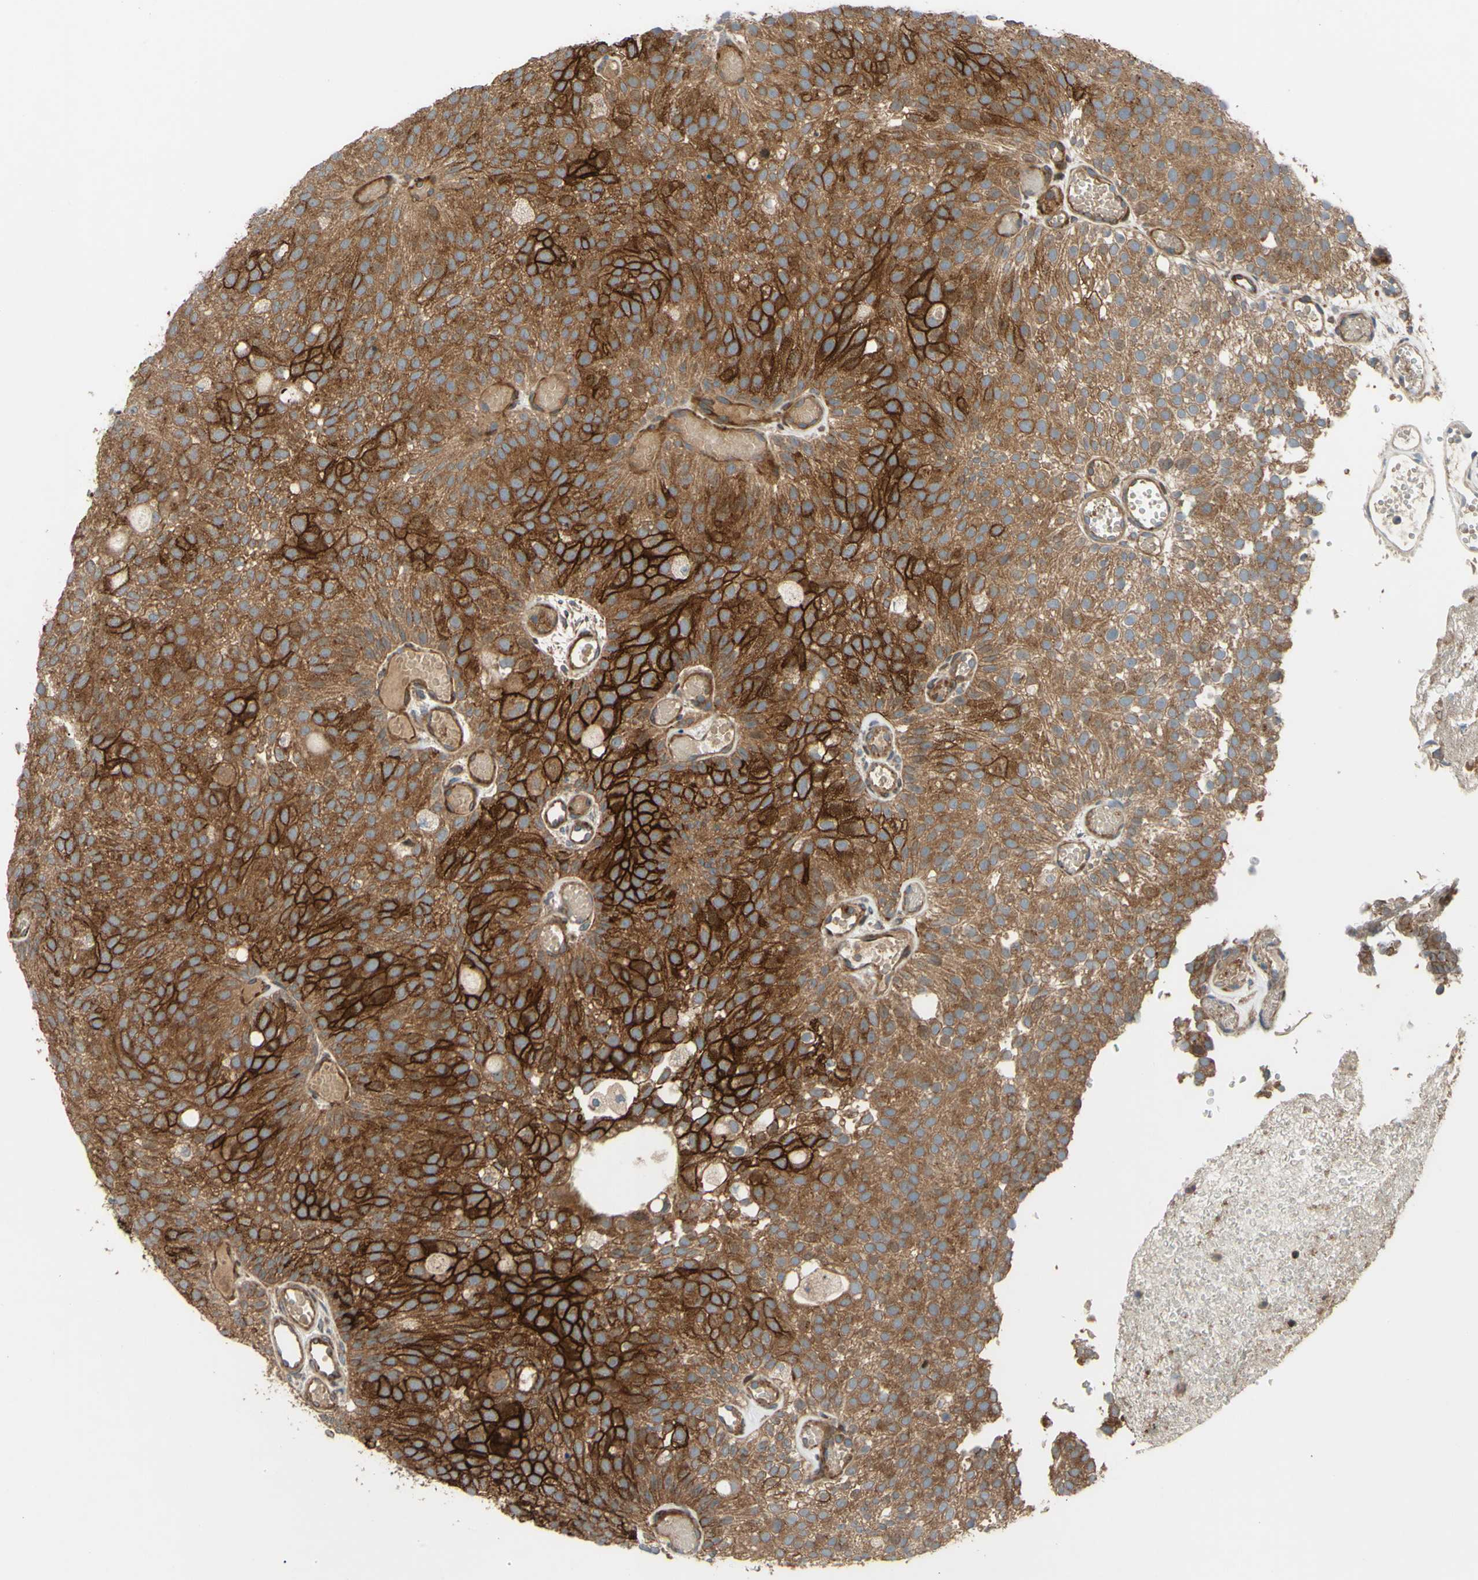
{"staining": {"intensity": "strong", "quantity": ">75%", "location": "cytoplasmic/membranous"}, "tissue": "urothelial cancer", "cell_type": "Tumor cells", "image_type": "cancer", "snomed": [{"axis": "morphology", "description": "Urothelial carcinoma, Low grade"}, {"axis": "topography", "description": "Urinary bladder"}], "caption": "Tumor cells display high levels of strong cytoplasmic/membranous expression in about >75% of cells in human urothelial cancer.", "gene": "SPTLC1", "patient": {"sex": "male", "age": 78}}